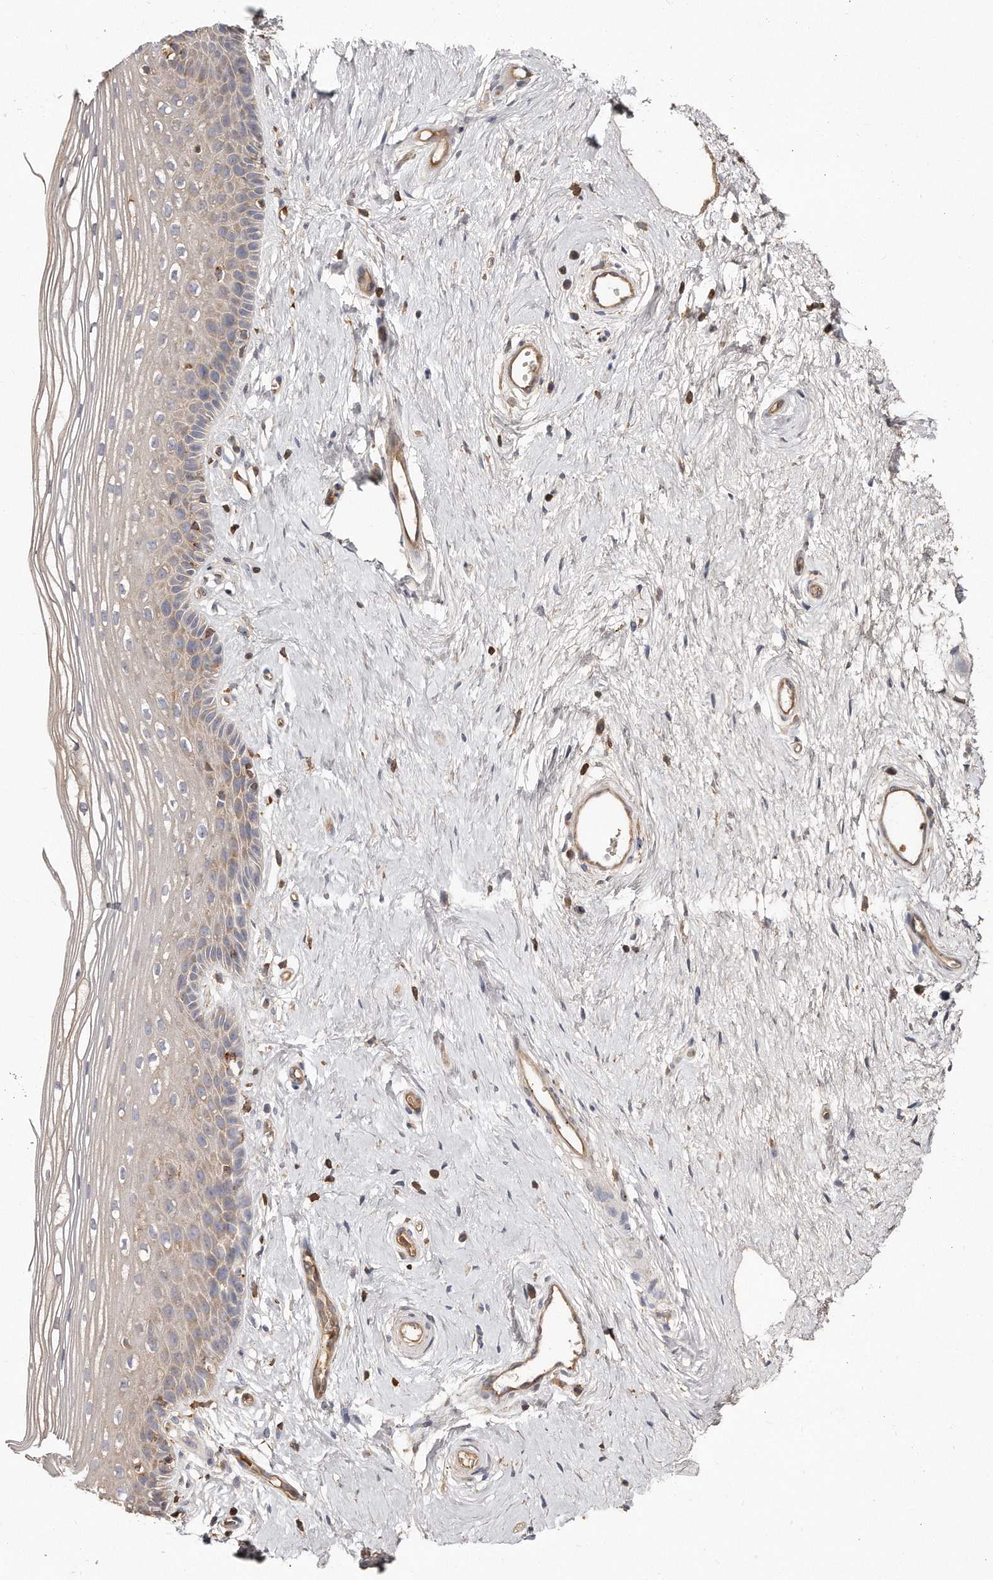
{"staining": {"intensity": "negative", "quantity": "none", "location": "none"}, "tissue": "vagina", "cell_type": "Squamous epithelial cells", "image_type": "normal", "snomed": [{"axis": "morphology", "description": "Normal tissue, NOS"}, {"axis": "topography", "description": "Vagina"}], "caption": "IHC of unremarkable vagina shows no expression in squamous epithelial cells. (Brightfield microscopy of DAB (3,3'-diaminobenzidine) immunohistochemistry (IHC) at high magnification).", "gene": "CAP1", "patient": {"sex": "female", "age": 46}}